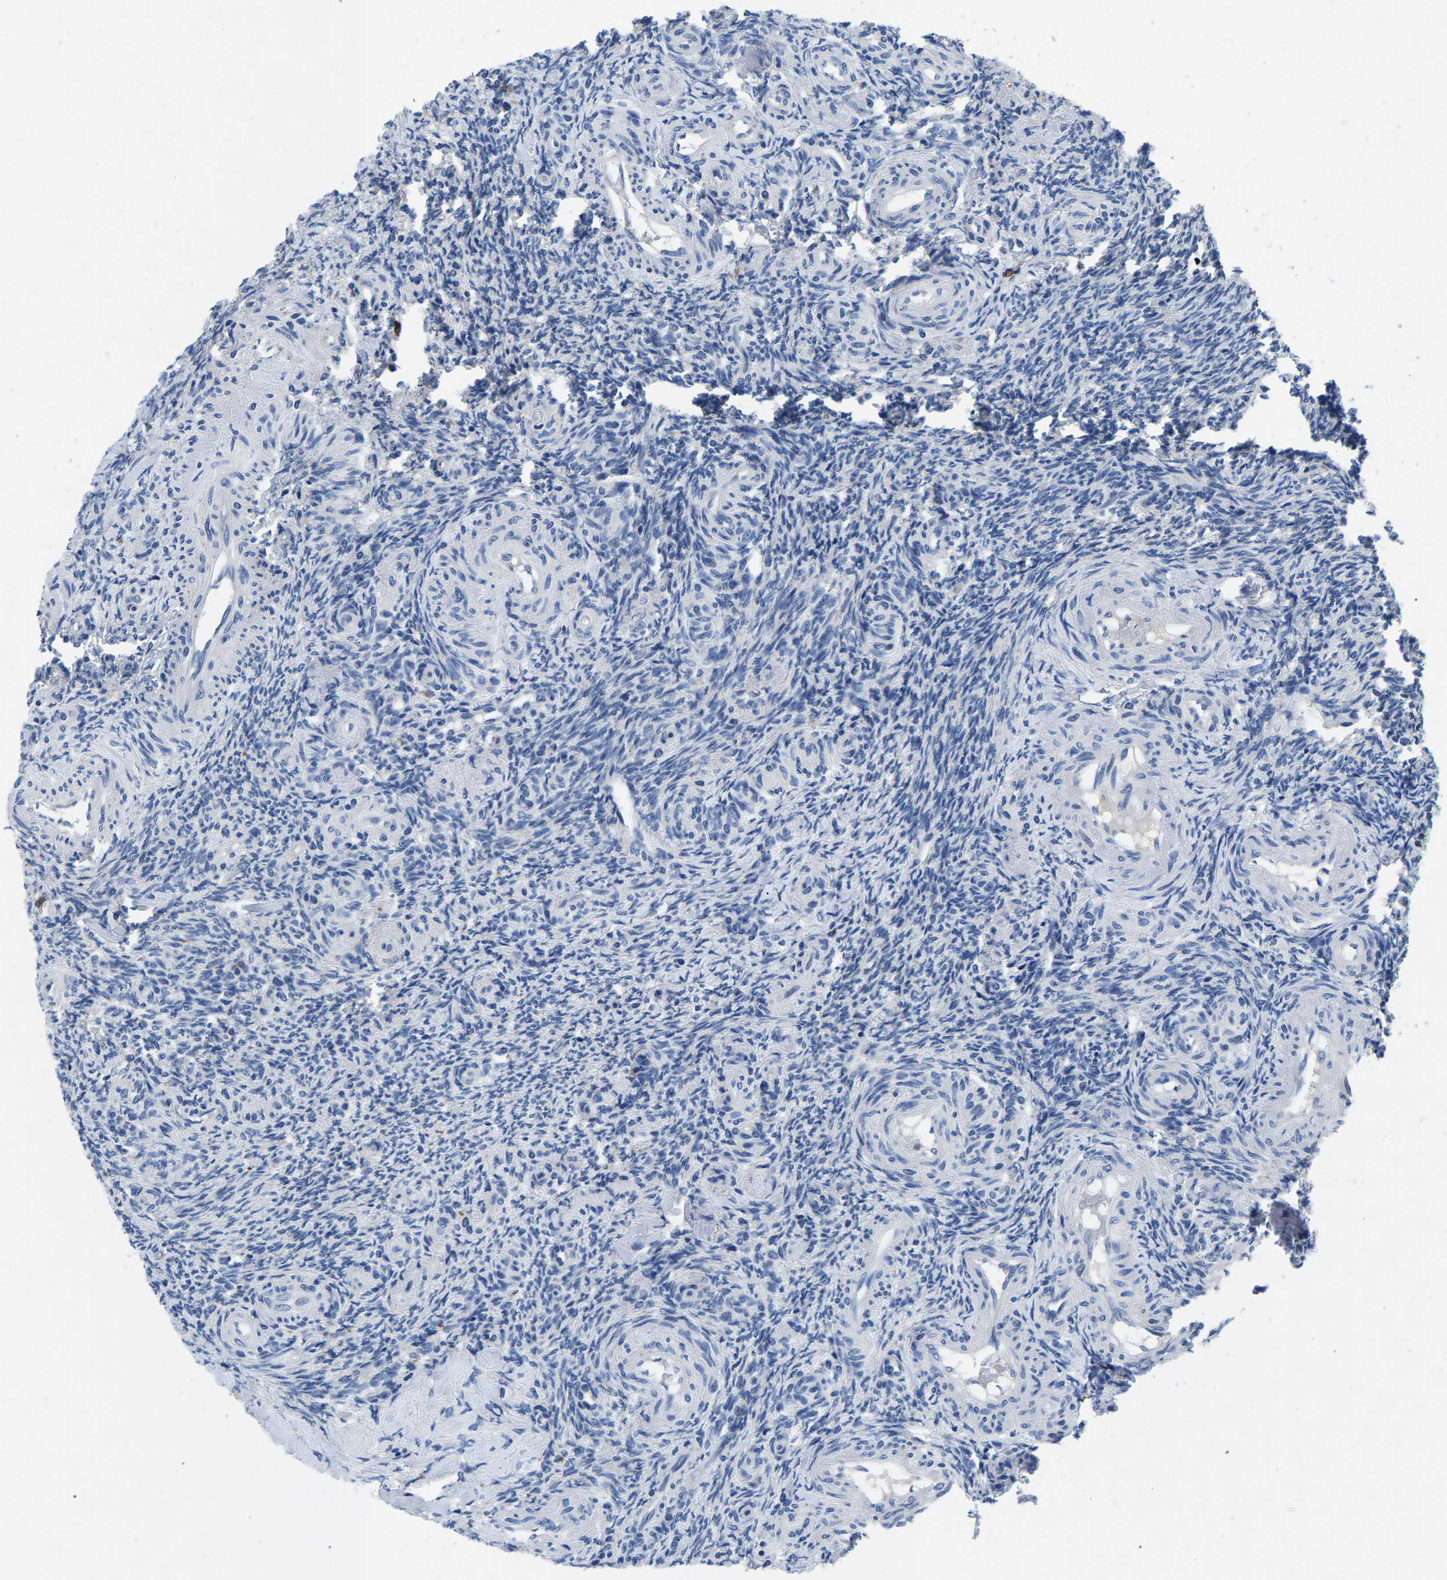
{"staining": {"intensity": "negative", "quantity": "none", "location": "none"}, "tissue": "ovary", "cell_type": "Ovarian stroma cells", "image_type": "normal", "snomed": [{"axis": "morphology", "description": "Normal tissue, NOS"}, {"axis": "topography", "description": "Ovary"}], "caption": "This is a micrograph of immunohistochemistry staining of benign ovary, which shows no expression in ovarian stroma cells. (Immunohistochemistry, brightfield microscopy, high magnification).", "gene": "TOR1B", "patient": {"sex": "female", "age": 41}}